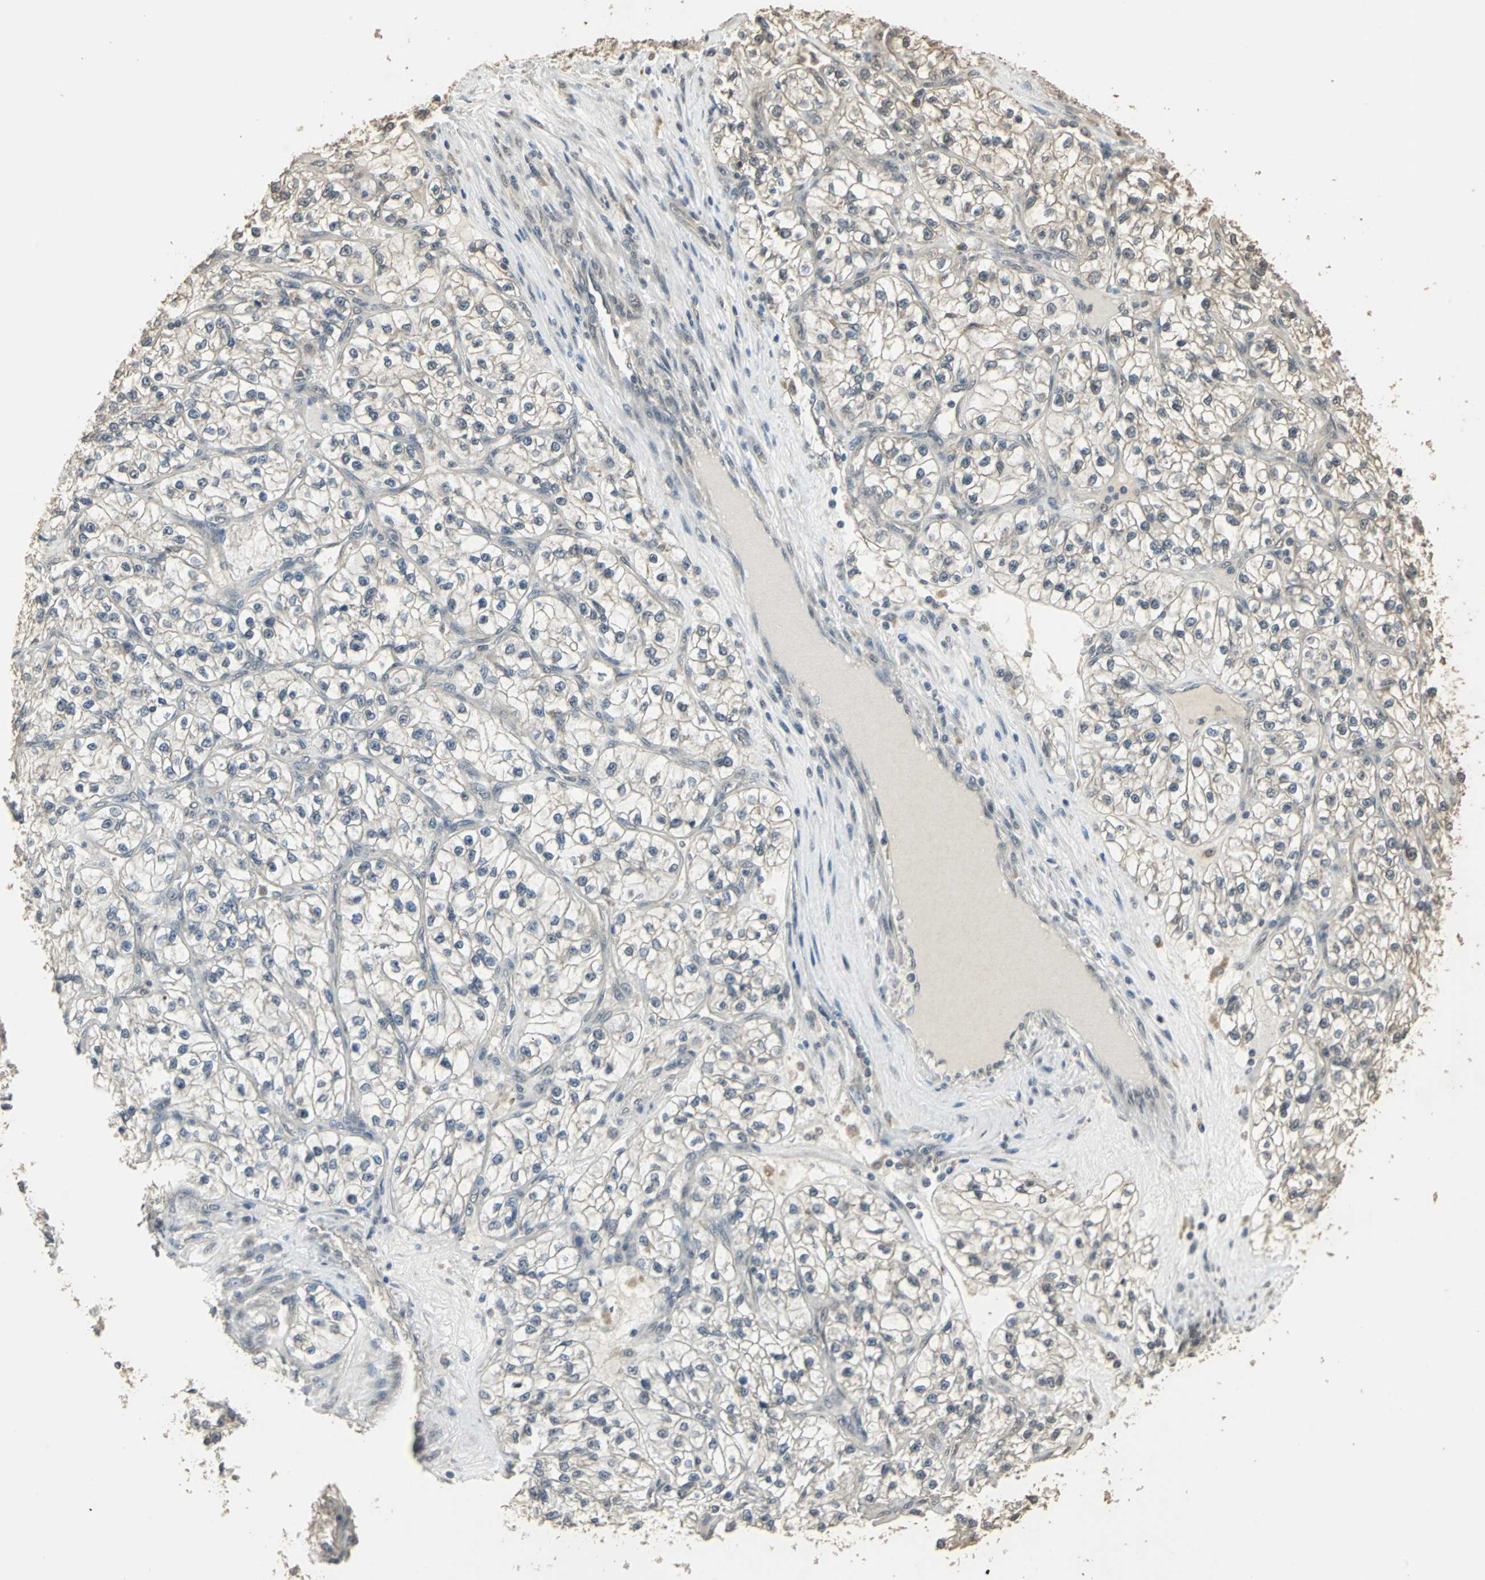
{"staining": {"intensity": "weak", "quantity": "<25%", "location": "cytoplasmic/membranous"}, "tissue": "renal cancer", "cell_type": "Tumor cells", "image_type": "cancer", "snomed": [{"axis": "morphology", "description": "Adenocarcinoma, NOS"}, {"axis": "topography", "description": "Kidney"}], "caption": "IHC of adenocarcinoma (renal) shows no positivity in tumor cells.", "gene": "UCHL5", "patient": {"sex": "female", "age": 57}}